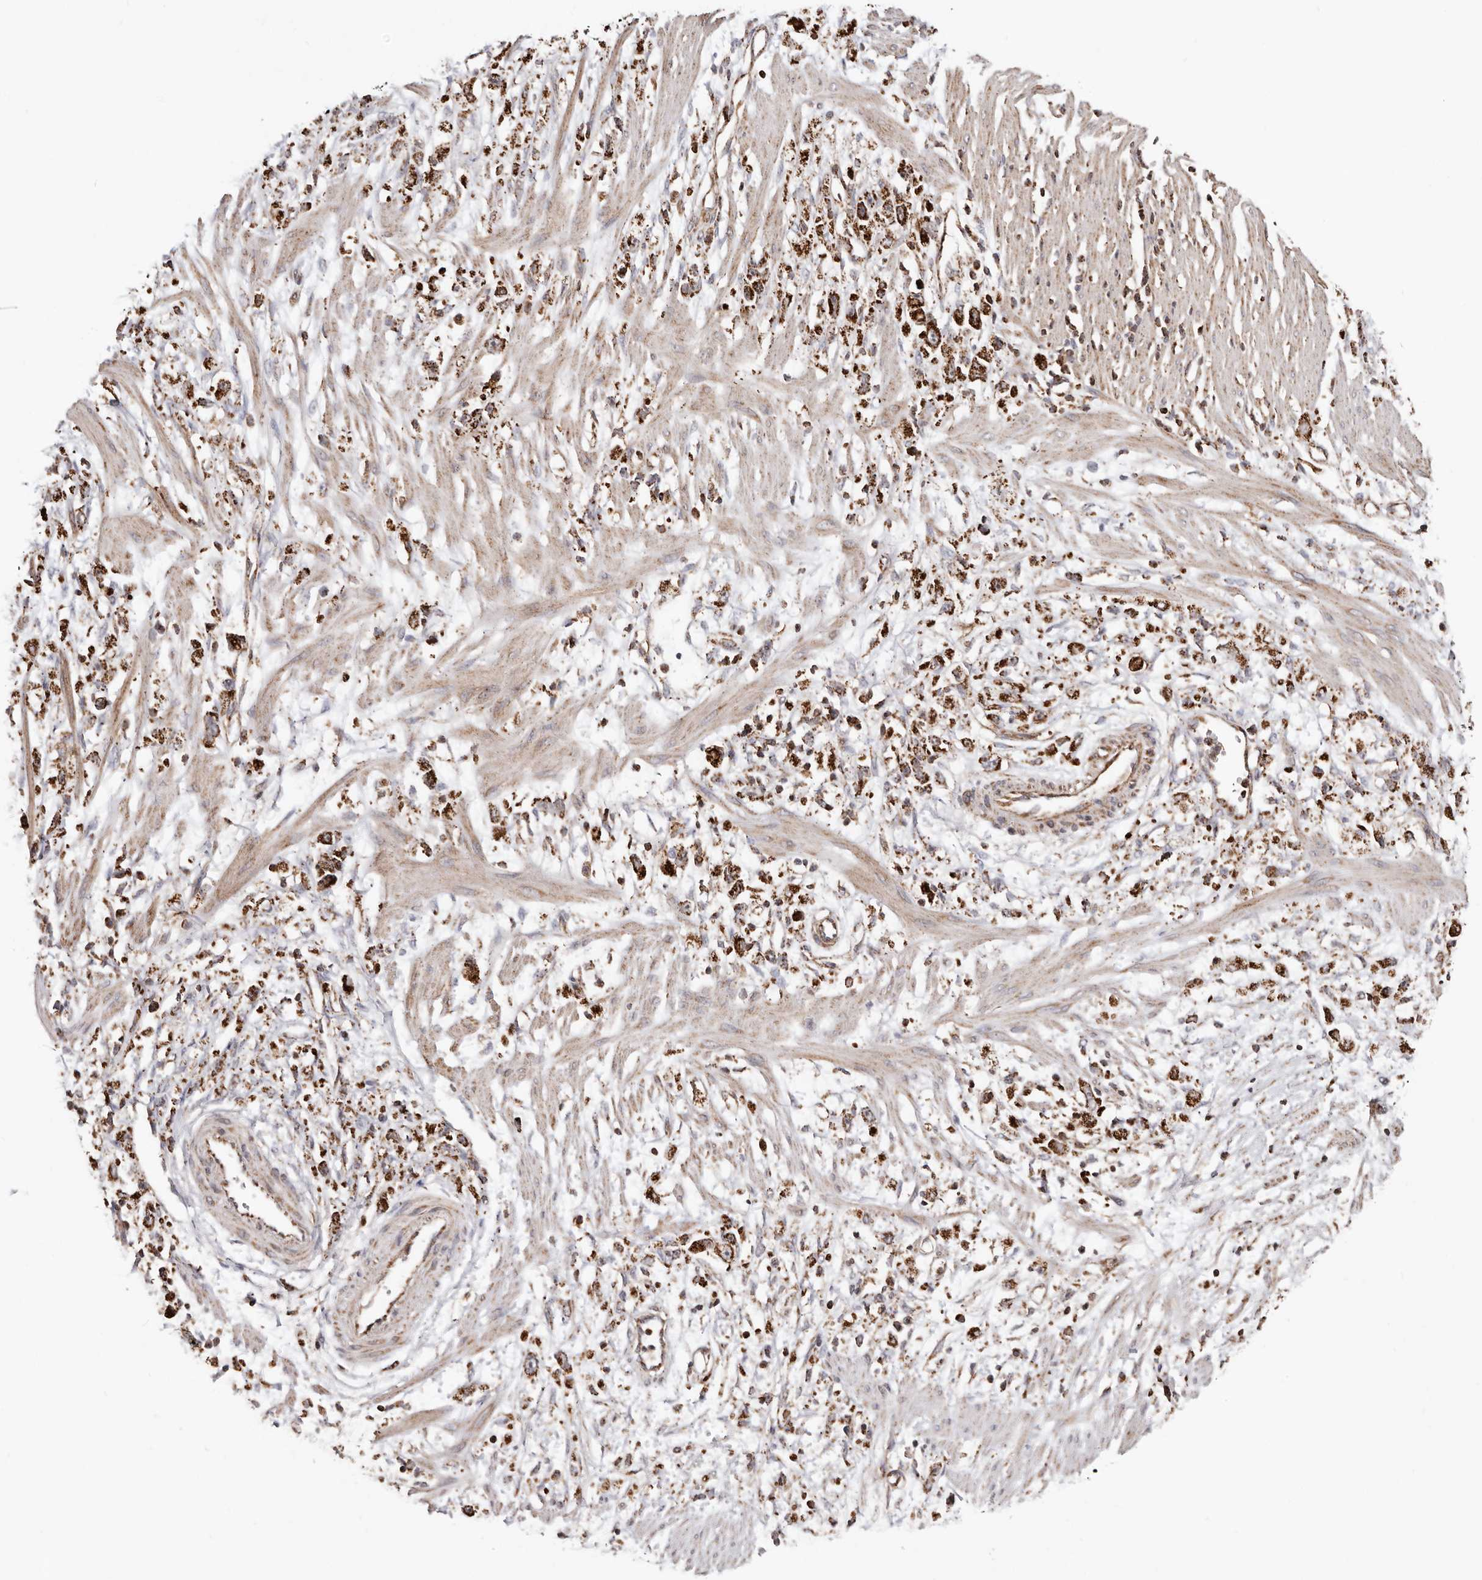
{"staining": {"intensity": "strong", "quantity": ">75%", "location": "cytoplasmic/membranous"}, "tissue": "stomach cancer", "cell_type": "Tumor cells", "image_type": "cancer", "snomed": [{"axis": "morphology", "description": "Adenocarcinoma, NOS"}, {"axis": "topography", "description": "Stomach"}], "caption": "Immunohistochemistry (IHC) (DAB (3,3'-diaminobenzidine)) staining of stomach adenocarcinoma reveals strong cytoplasmic/membranous protein positivity in about >75% of tumor cells.", "gene": "PRKACB", "patient": {"sex": "female", "age": 59}}